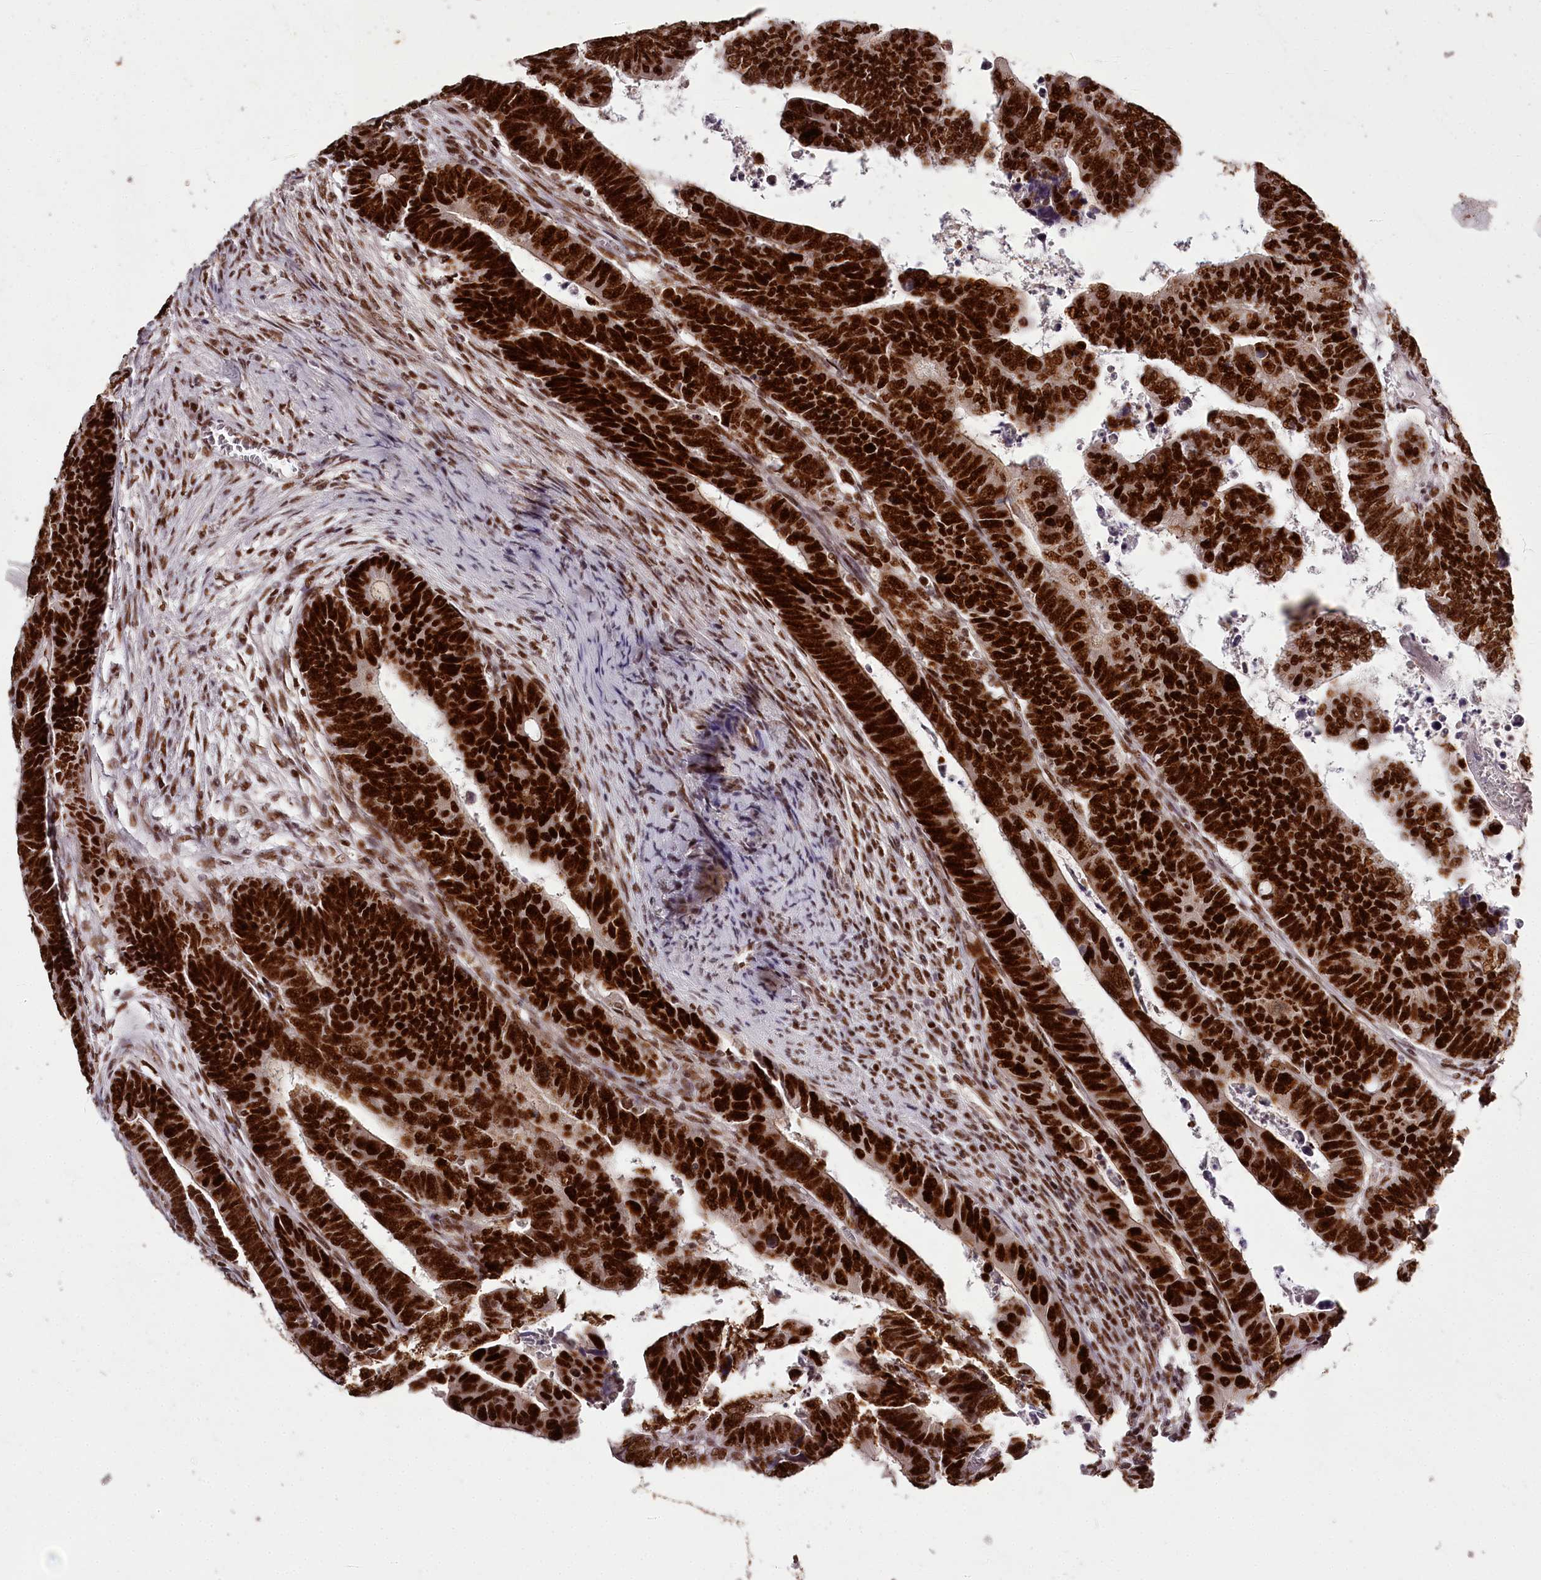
{"staining": {"intensity": "strong", "quantity": ">75%", "location": "nuclear"}, "tissue": "colorectal cancer", "cell_type": "Tumor cells", "image_type": "cancer", "snomed": [{"axis": "morphology", "description": "Normal tissue, NOS"}, {"axis": "morphology", "description": "Adenocarcinoma, NOS"}, {"axis": "topography", "description": "Rectum"}], "caption": "Immunohistochemical staining of human colorectal adenocarcinoma exhibits strong nuclear protein positivity in about >75% of tumor cells.", "gene": "PSPC1", "patient": {"sex": "female", "age": 65}}